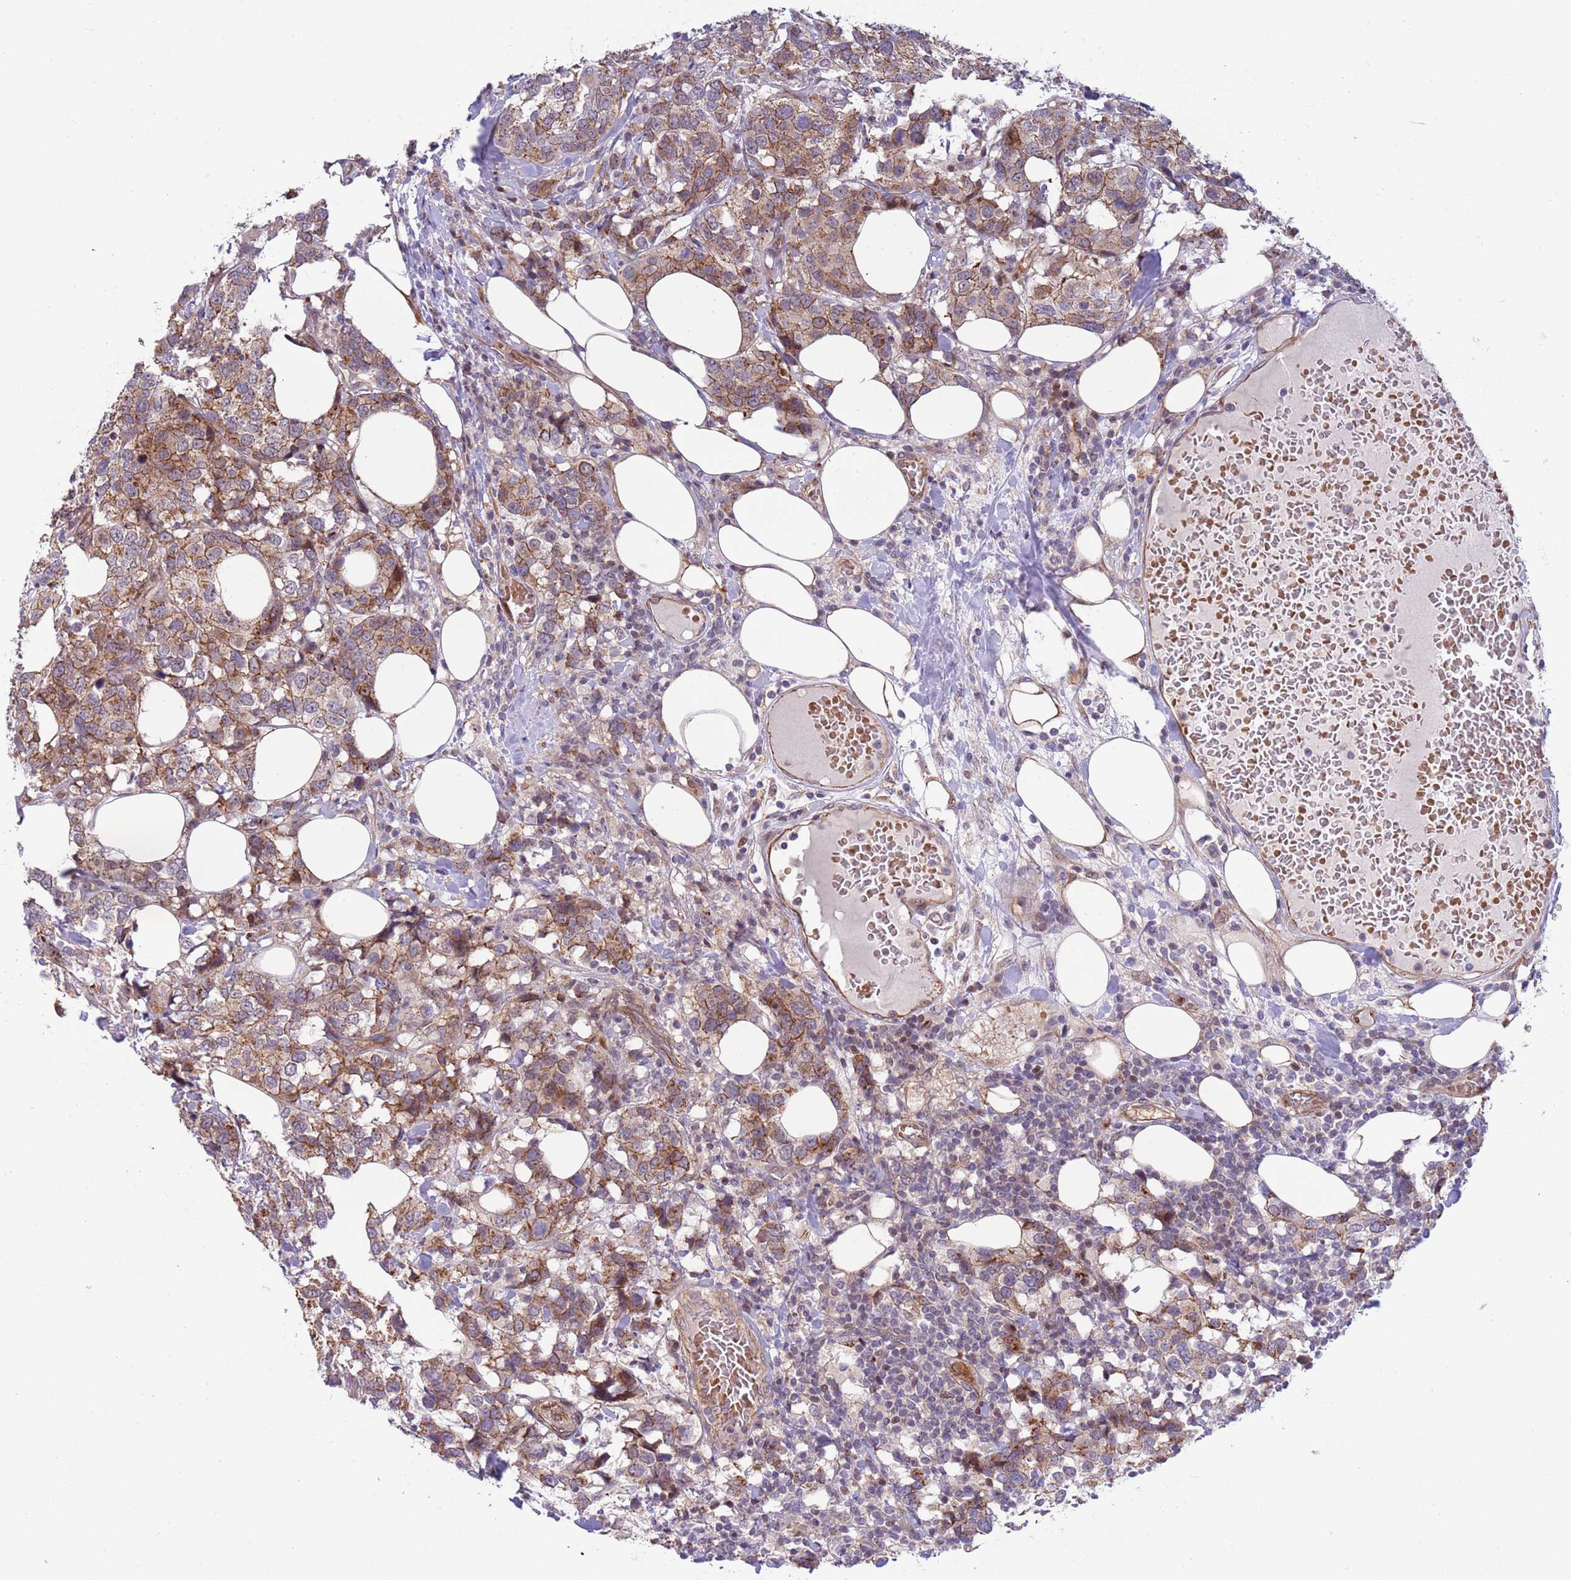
{"staining": {"intensity": "moderate", "quantity": ">75%", "location": "cytoplasmic/membranous"}, "tissue": "breast cancer", "cell_type": "Tumor cells", "image_type": "cancer", "snomed": [{"axis": "morphology", "description": "Lobular carcinoma"}, {"axis": "topography", "description": "Breast"}], "caption": "Moderate cytoplasmic/membranous expression for a protein is present in approximately >75% of tumor cells of lobular carcinoma (breast) using IHC.", "gene": "ITGB6", "patient": {"sex": "female", "age": 59}}